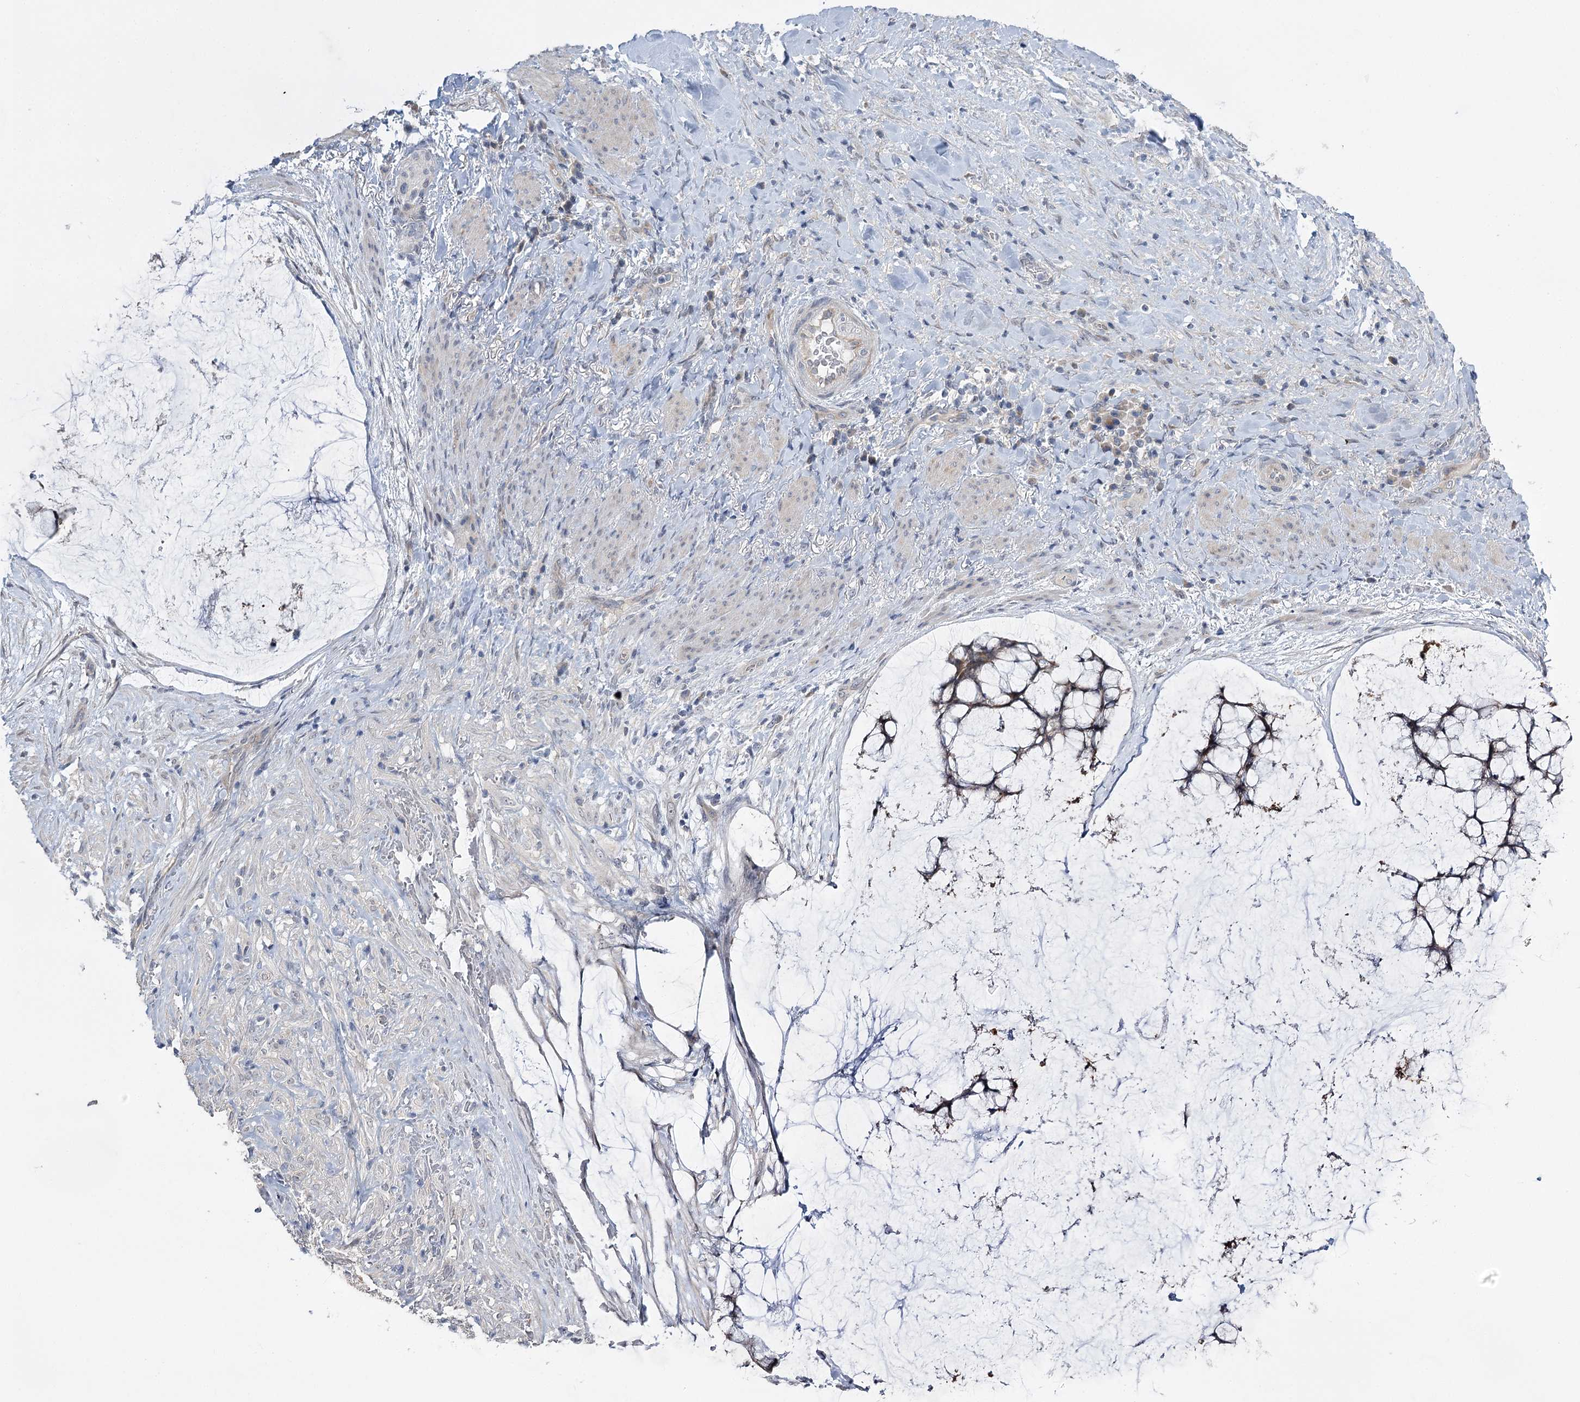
{"staining": {"intensity": "weak", "quantity": "<25%", "location": "cytoplasmic/membranous"}, "tissue": "ovarian cancer", "cell_type": "Tumor cells", "image_type": "cancer", "snomed": [{"axis": "morphology", "description": "Cystadenocarcinoma, mucinous, NOS"}, {"axis": "topography", "description": "Ovary"}], "caption": "This is an immunohistochemistry micrograph of human ovarian cancer (mucinous cystadenocarcinoma). There is no staining in tumor cells.", "gene": "PHYHIPL", "patient": {"sex": "female", "age": 42}}